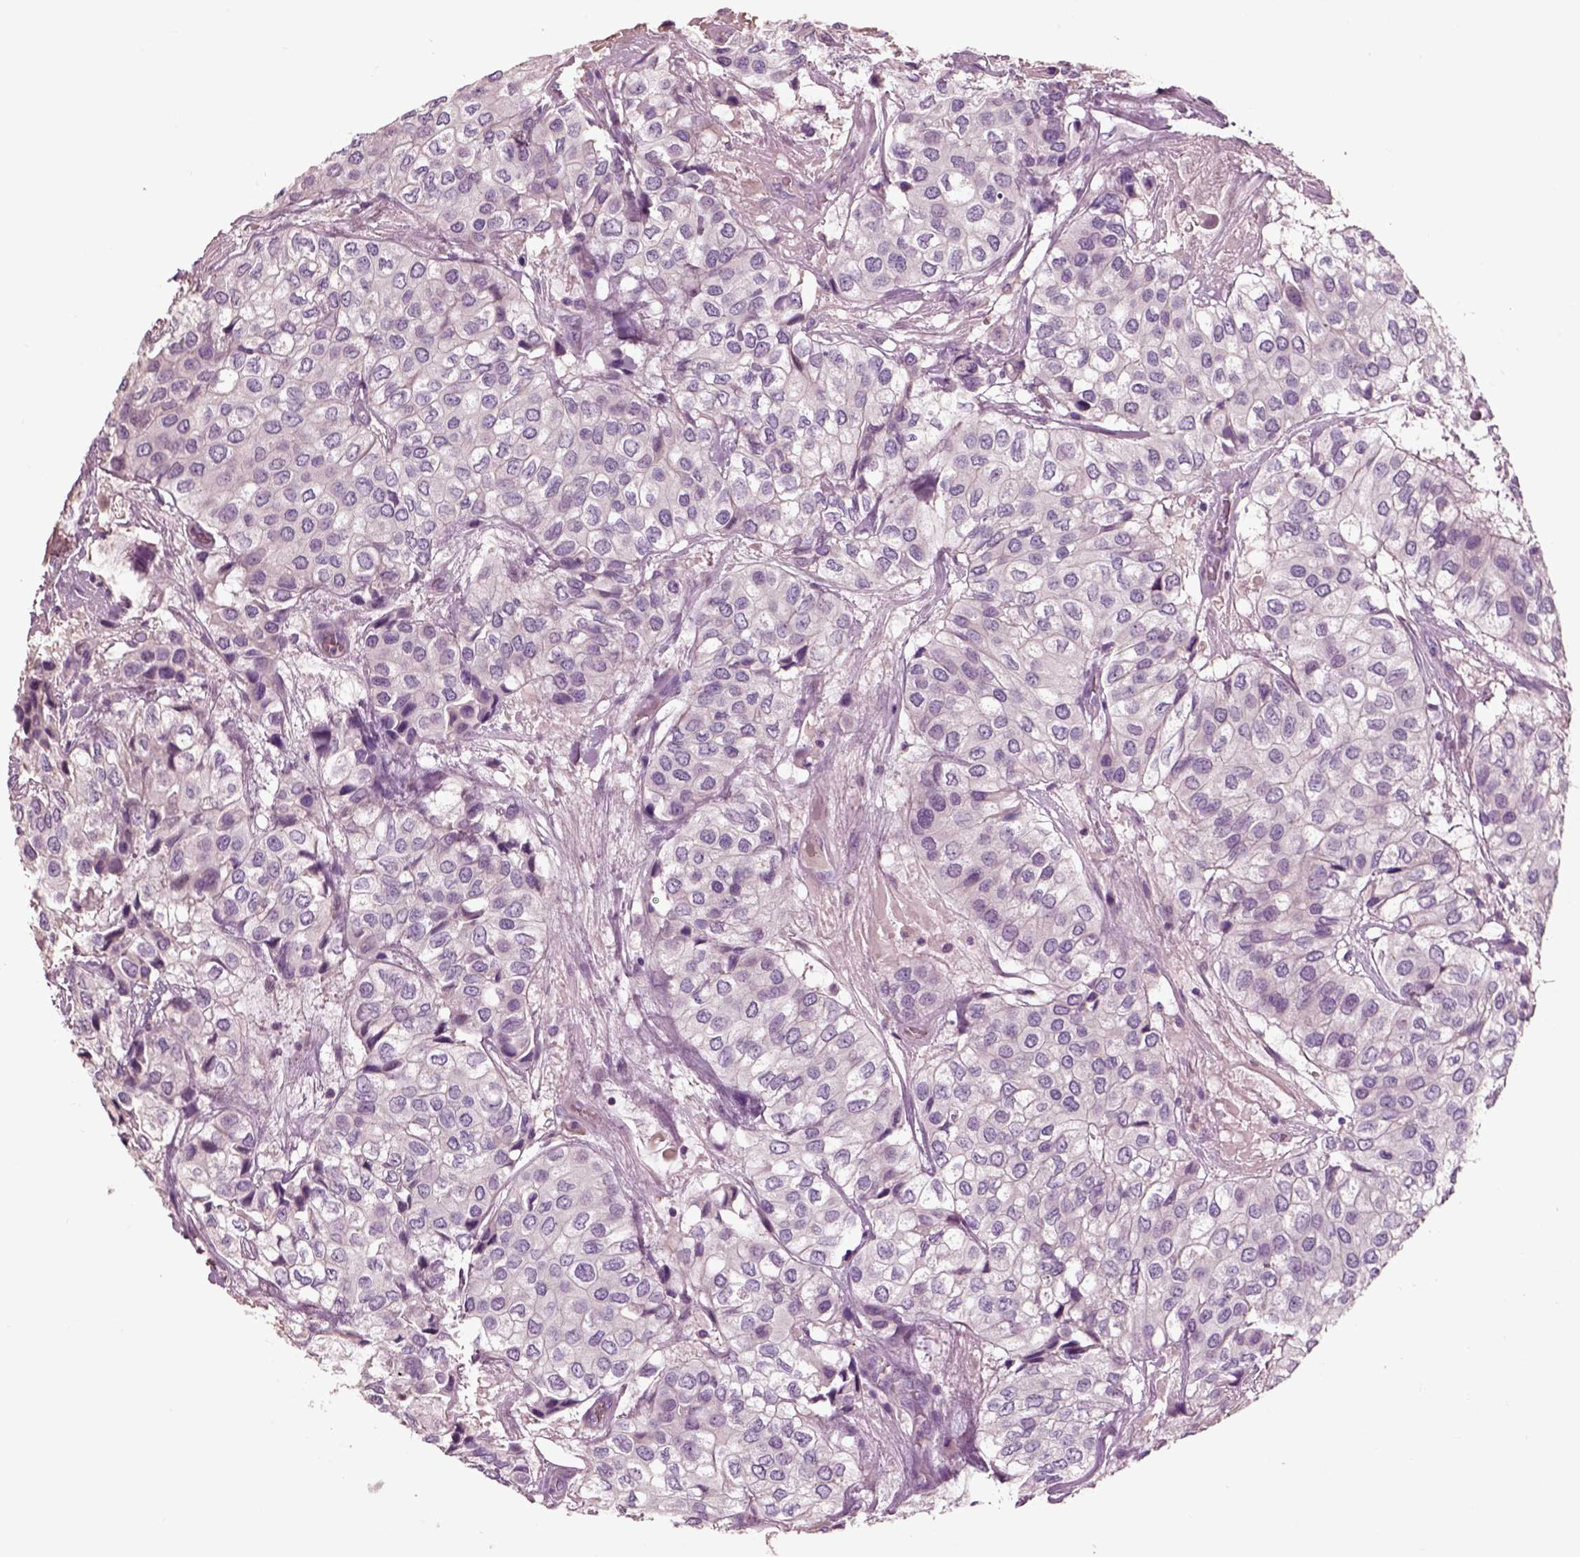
{"staining": {"intensity": "negative", "quantity": "none", "location": "none"}, "tissue": "urothelial cancer", "cell_type": "Tumor cells", "image_type": "cancer", "snomed": [{"axis": "morphology", "description": "Urothelial carcinoma, High grade"}, {"axis": "topography", "description": "Urinary bladder"}], "caption": "High power microscopy image of an immunohistochemistry image of urothelial cancer, revealing no significant expression in tumor cells. (DAB (3,3'-diaminobenzidine) IHC with hematoxylin counter stain).", "gene": "CHGB", "patient": {"sex": "male", "age": 73}}